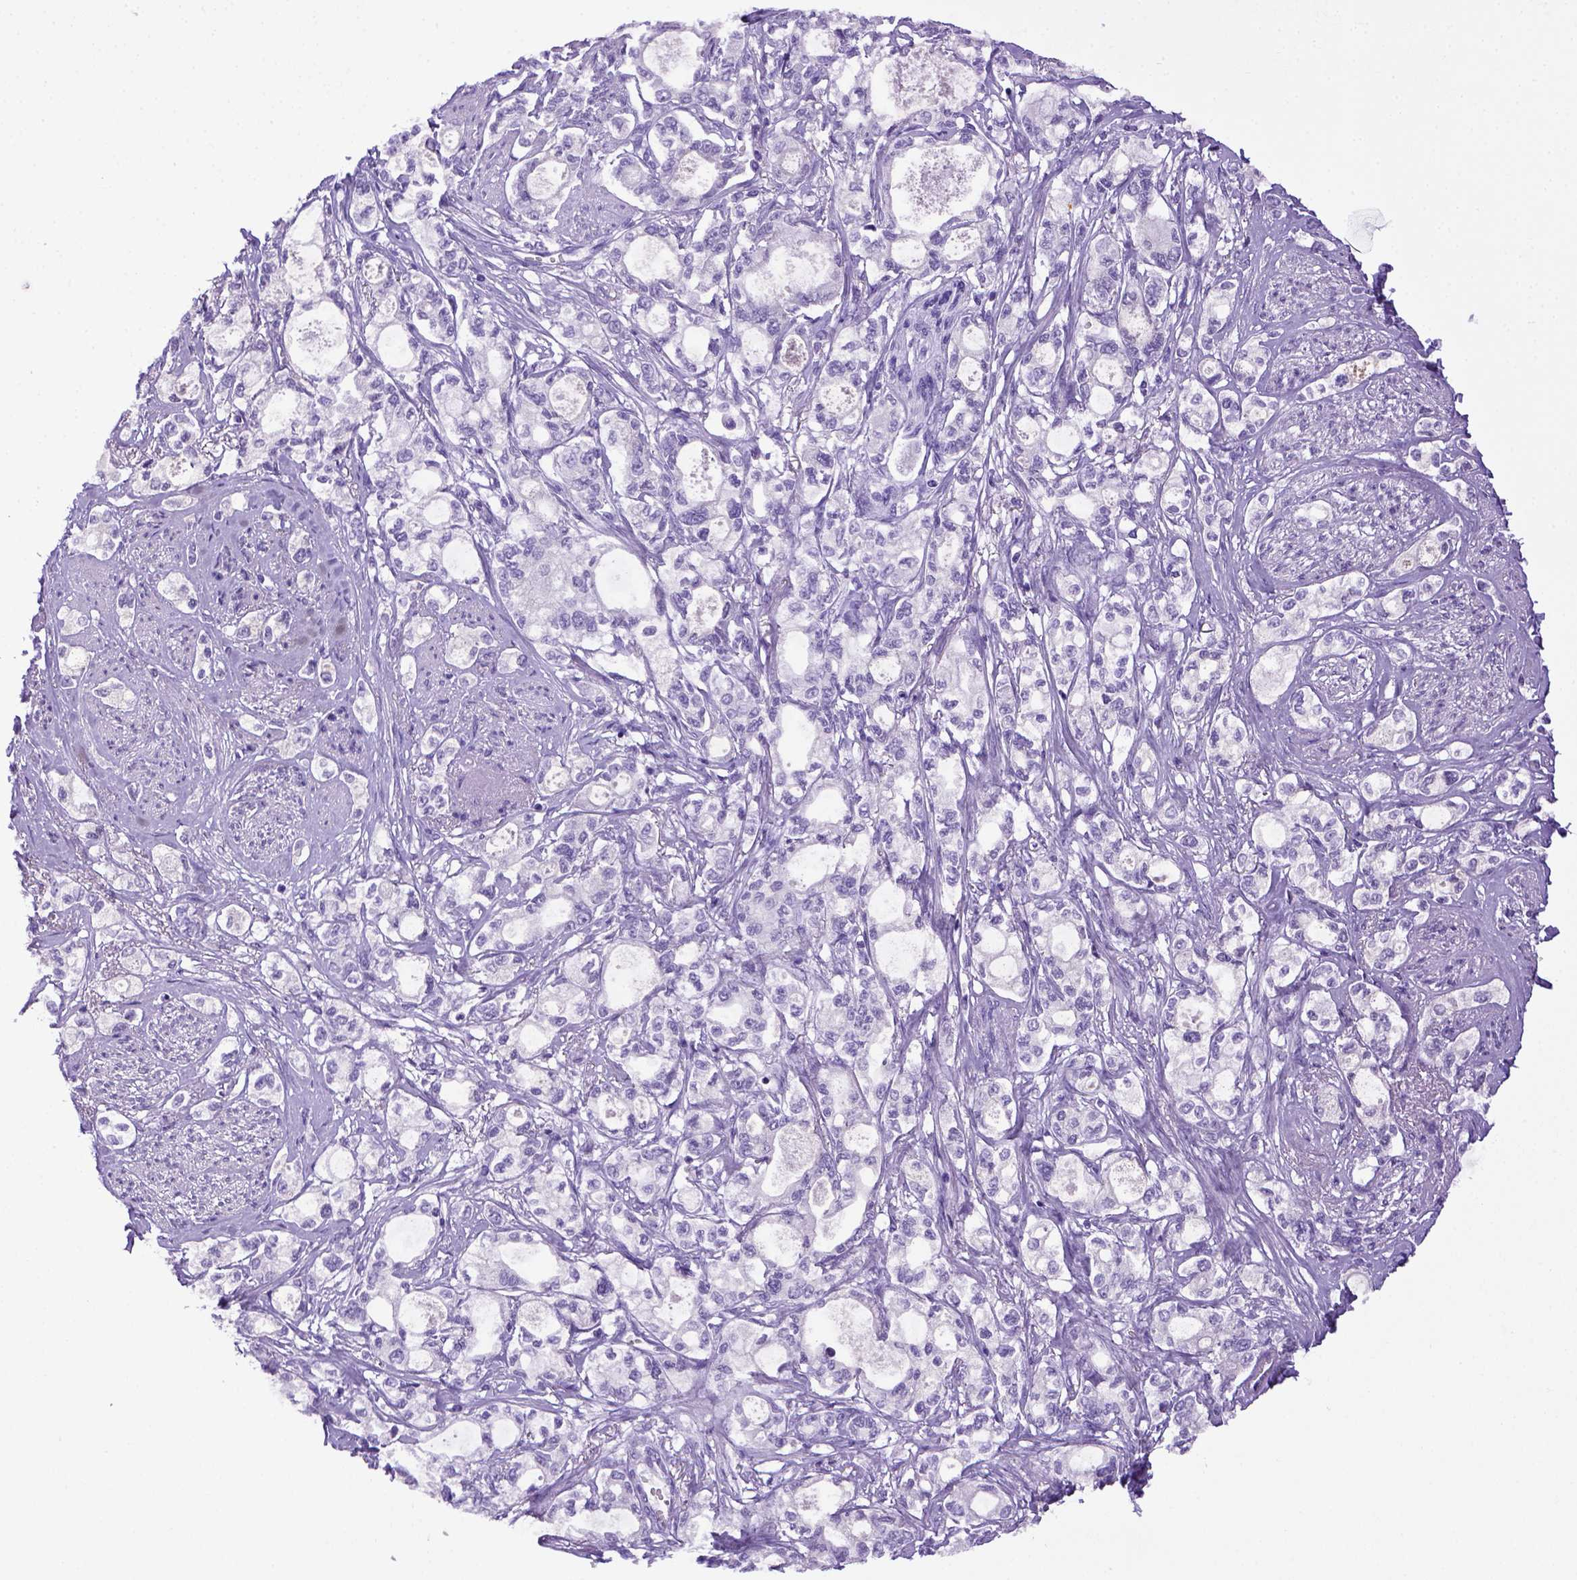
{"staining": {"intensity": "negative", "quantity": "none", "location": "none"}, "tissue": "stomach cancer", "cell_type": "Tumor cells", "image_type": "cancer", "snomed": [{"axis": "morphology", "description": "Adenocarcinoma, NOS"}, {"axis": "topography", "description": "Stomach"}], "caption": "Immunohistochemical staining of human adenocarcinoma (stomach) displays no significant positivity in tumor cells.", "gene": "ITIH4", "patient": {"sex": "male", "age": 63}}